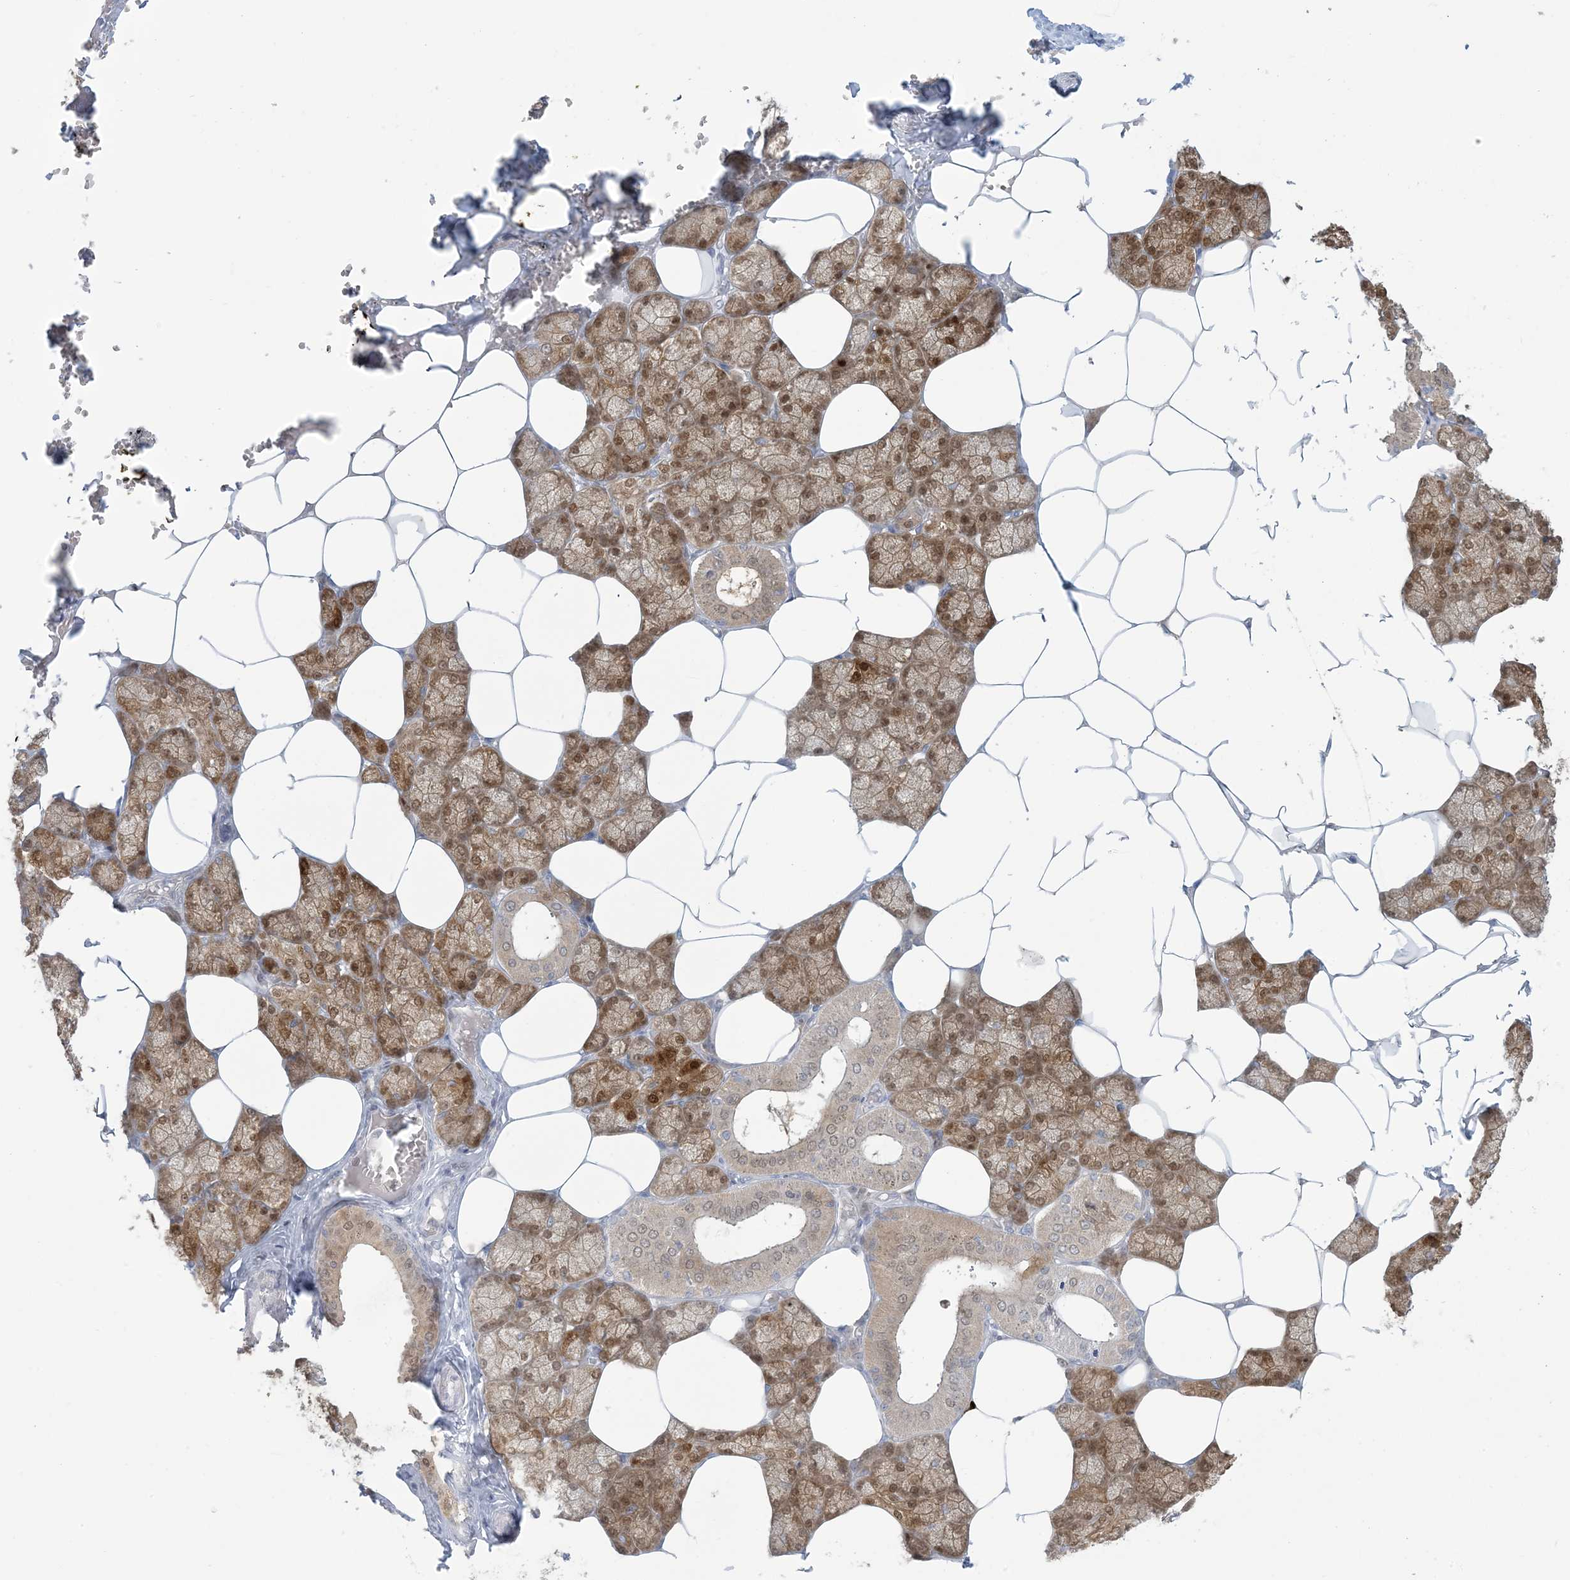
{"staining": {"intensity": "strong", "quantity": "25%-75%", "location": "cytoplasmic/membranous,nuclear"}, "tissue": "salivary gland", "cell_type": "Glandular cells", "image_type": "normal", "snomed": [{"axis": "morphology", "description": "Normal tissue, NOS"}, {"axis": "topography", "description": "Salivary gland"}], "caption": "Protein staining of unremarkable salivary gland reveals strong cytoplasmic/membranous,nuclear expression in about 25%-75% of glandular cells.", "gene": "NRBP2", "patient": {"sex": "male", "age": 62}}